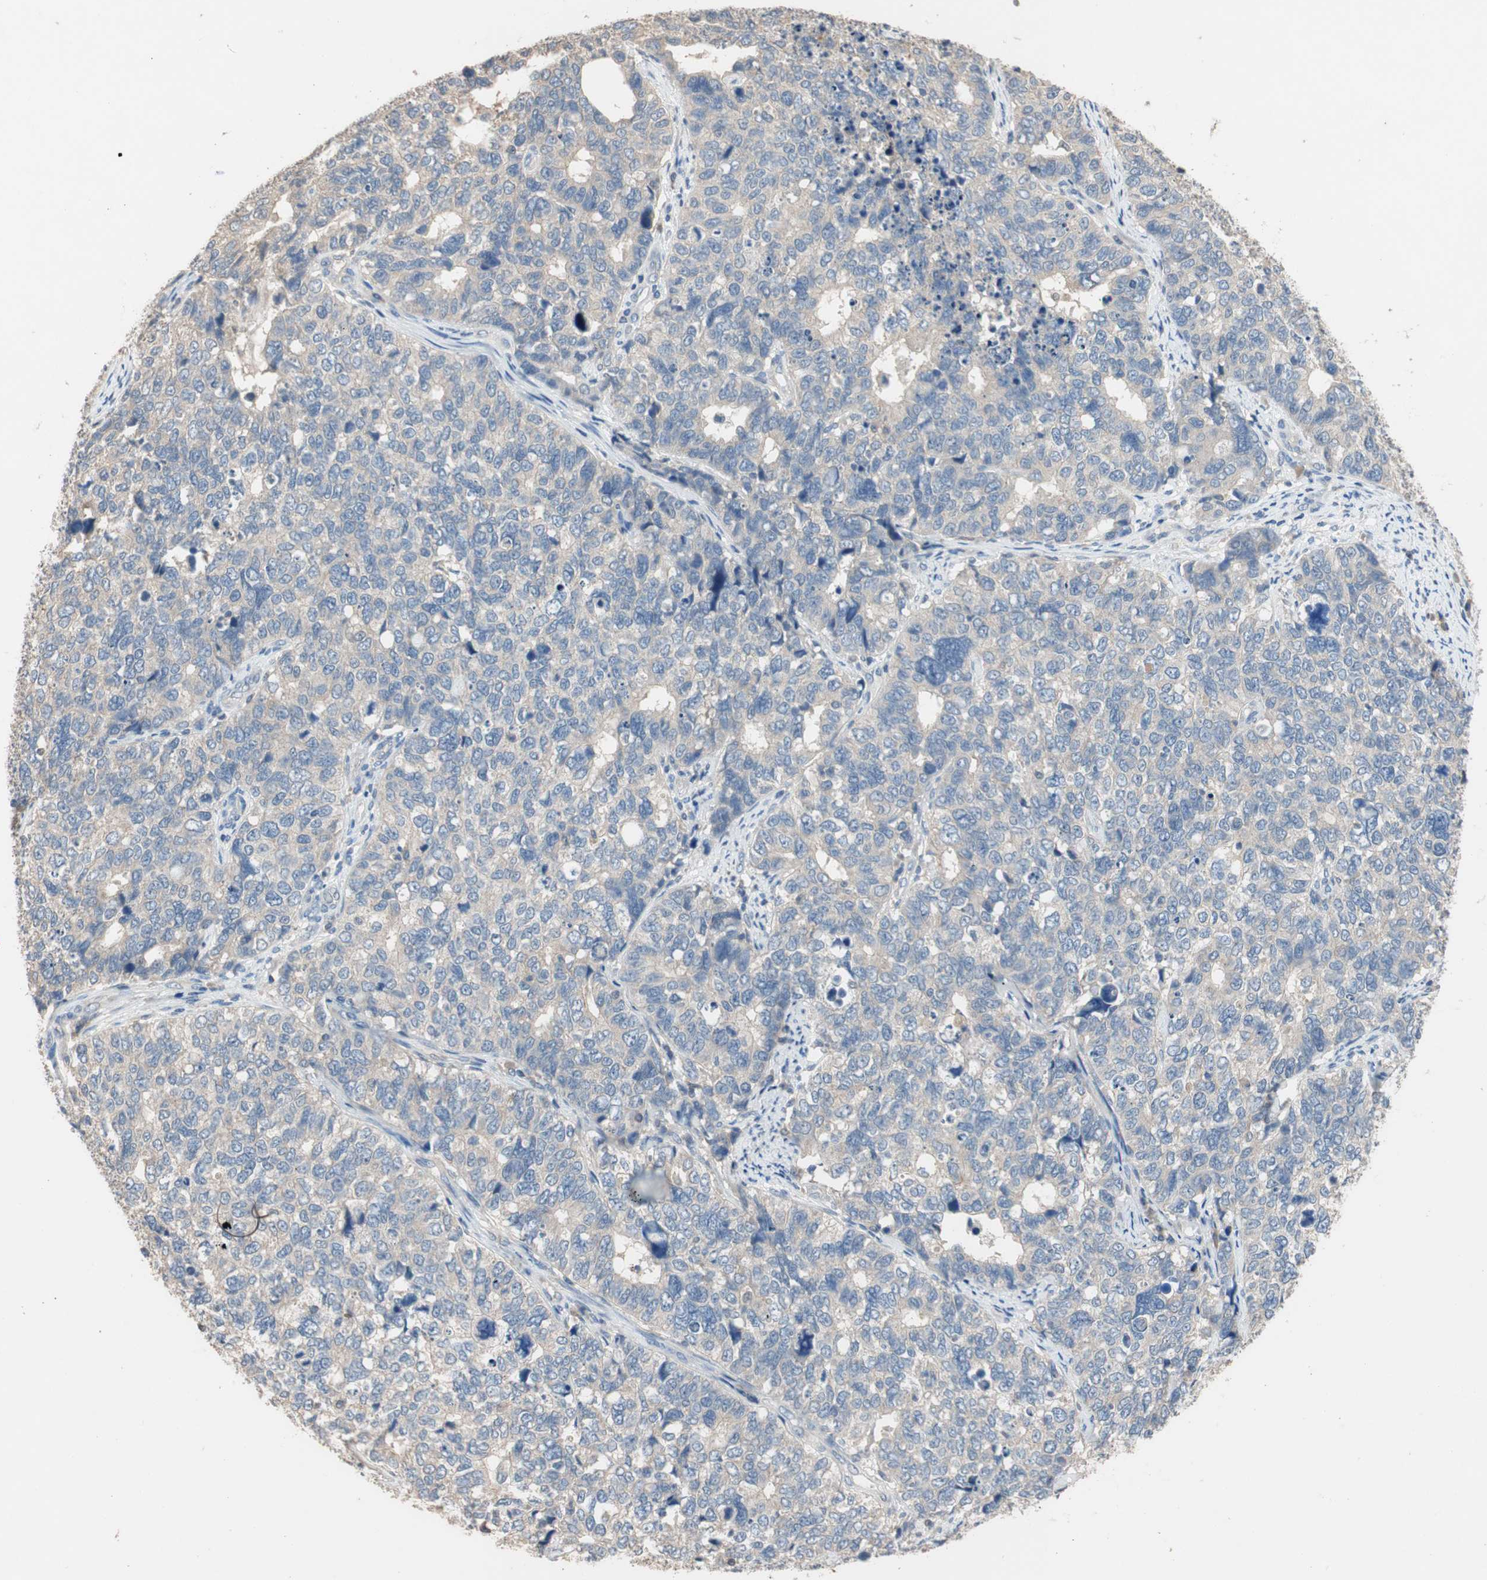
{"staining": {"intensity": "weak", "quantity": "25%-75%", "location": "cytoplasmic/membranous"}, "tissue": "cervical cancer", "cell_type": "Tumor cells", "image_type": "cancer", "snomed": [{"axis": "morphology", "description": "Squamous cell carcinoma, NOS"}, {"axis": "topography", "description": "Cervix"}], "caption": "Tumor cells exhibit low levels of weak cytoplasmic/membranous expression in about 25%-75% of cells in human cervical cancer.", "gene": "ADAP1", "patient": {"sex": "female", "age": 63}}